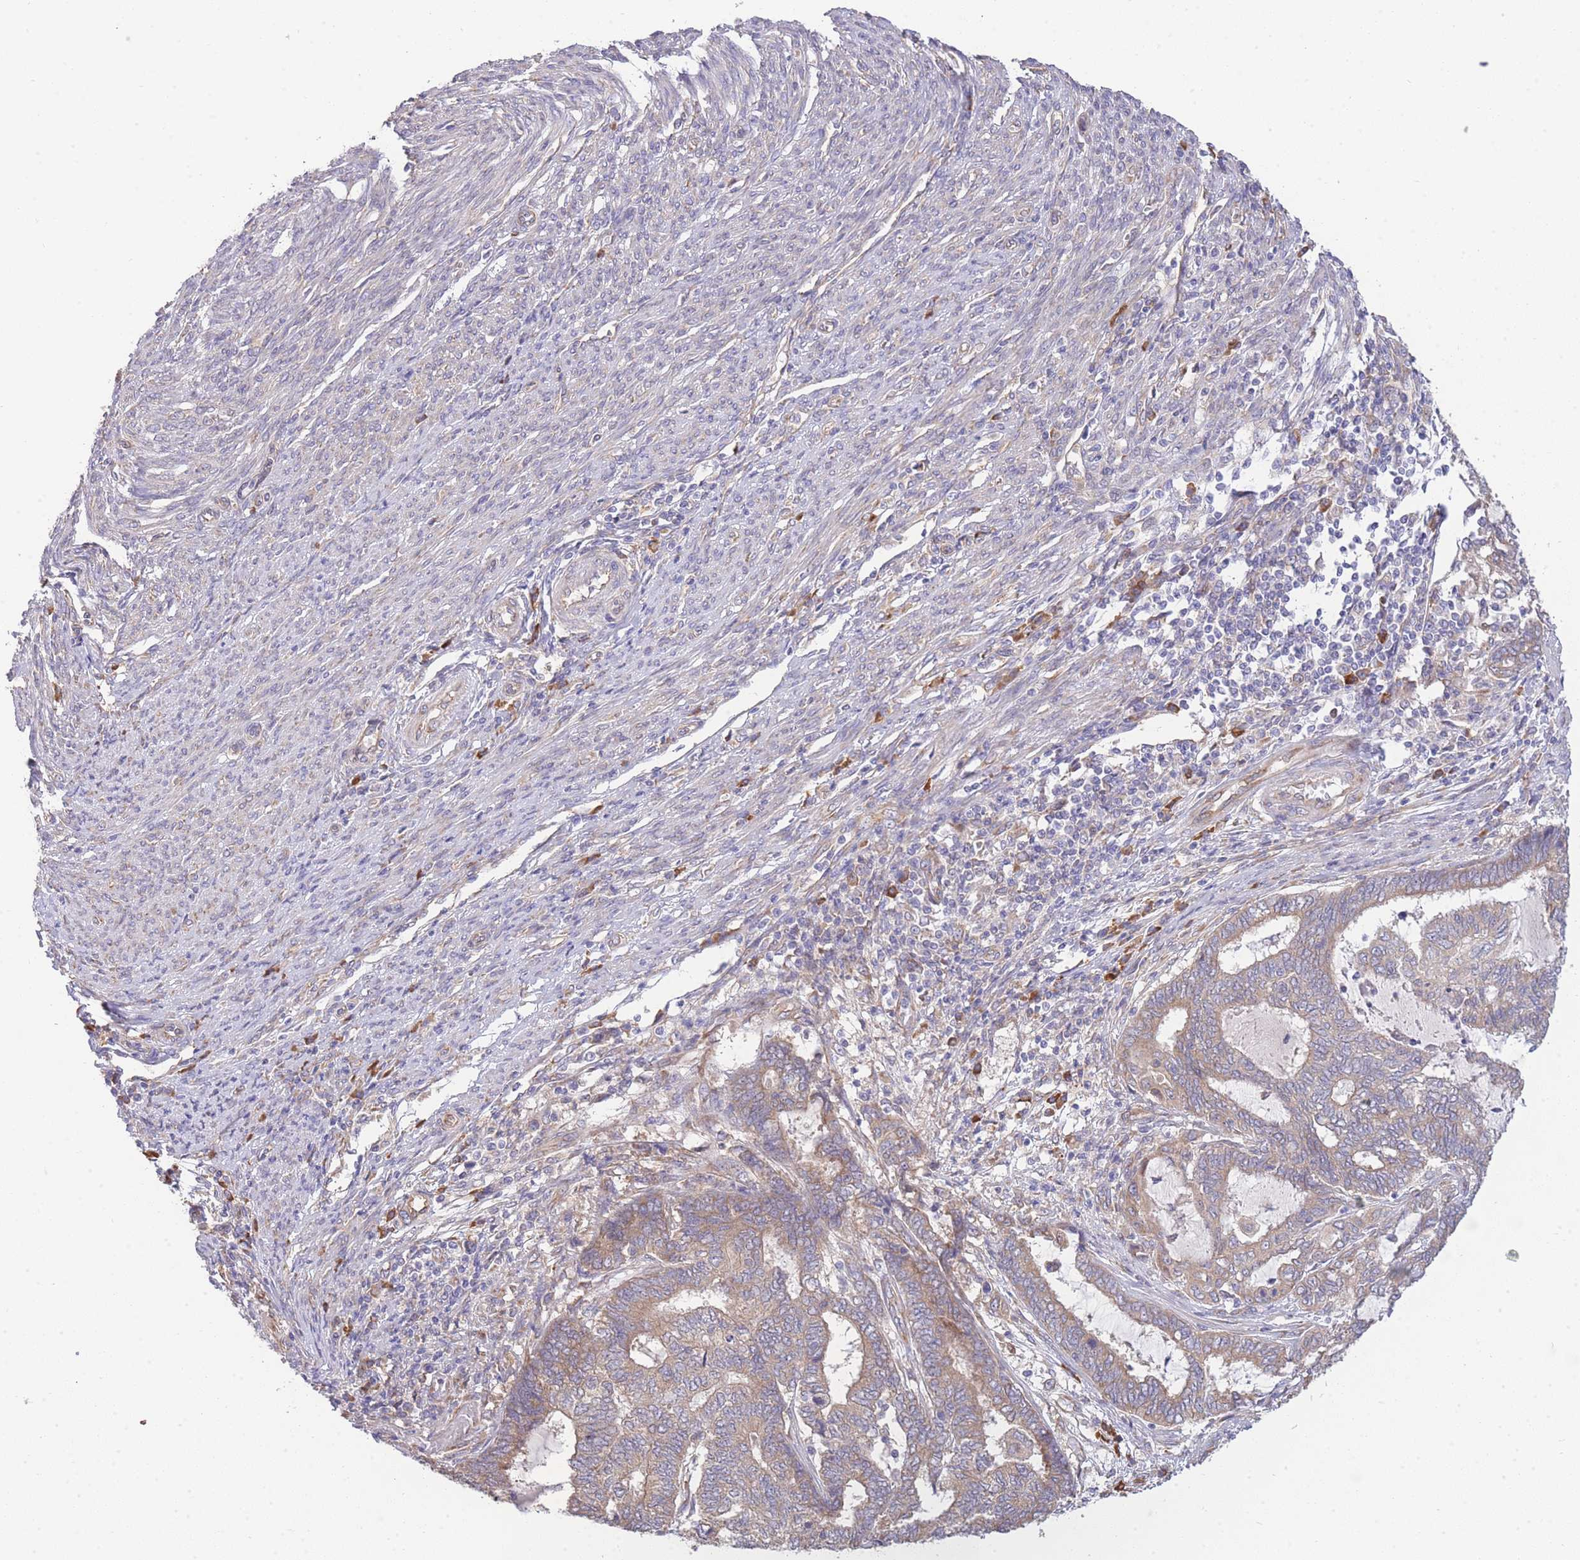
{"staining": {"intensity": "moderate", "quantity": ">75%", "location": "cytoplasmic/membranous"}, "tissue": "endometrial cancer", "cell_type": "Tumor cells", "image_type": "cancer", "snomed": [{"axis": "morphology", "description": "Adenocarcinoma, NOS"}, {"axis": "topography", "description": "Uterus"}, {"axis": "topography", "description": "Endometrium"}], "caption": "Immunohistochemical staining of endometrial cancer (adenocarcinoma) shows moderate cytoplasmic/membranous protein expression in approximately >75% of tumor cells.", "gene": "BEX1", "patient": {"sex": "female", "age": 70}}